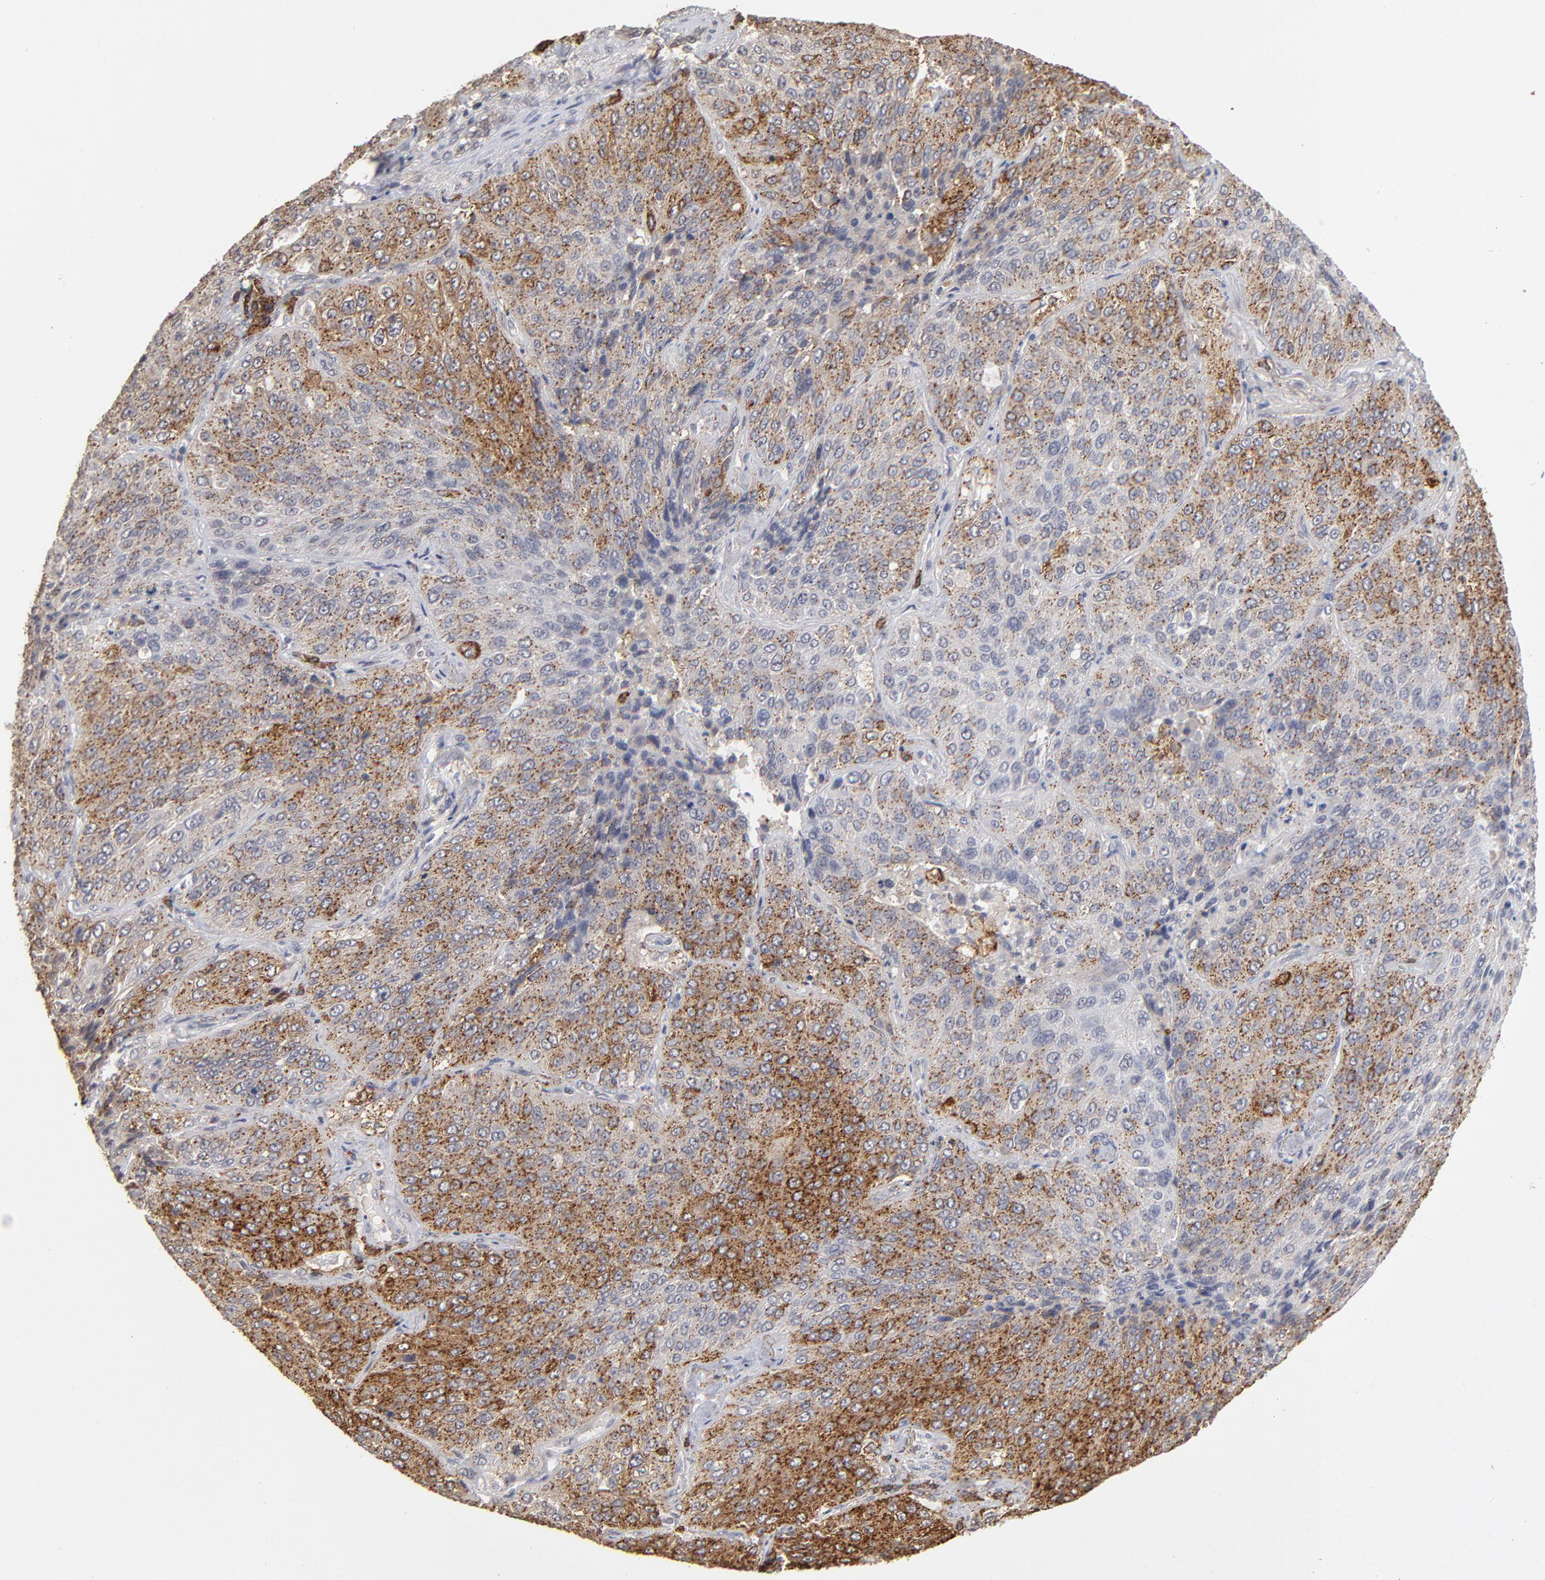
{"staining": {"intensity": "strong", "quantity": ">75%", "location": "cytoplasmic/membranous"}, "tissue": "lung cancer", "cell_type": "Tumor cells", "image_type": "cancer", "snomed": [{"axis": "morphology", "description": "Squamous cell carcinoma, NOS"}, {"axis": "topography", "description": "Lung"}], "caption": "Lung squamous cell carcinoma tissue exhibits strong cytoplasmic/membranous staining in approximately >75% of tumor cells, visualized by immunohistochemistry.", "gene": "ASB8", "patient": {"sex": "male", "age": 54}}